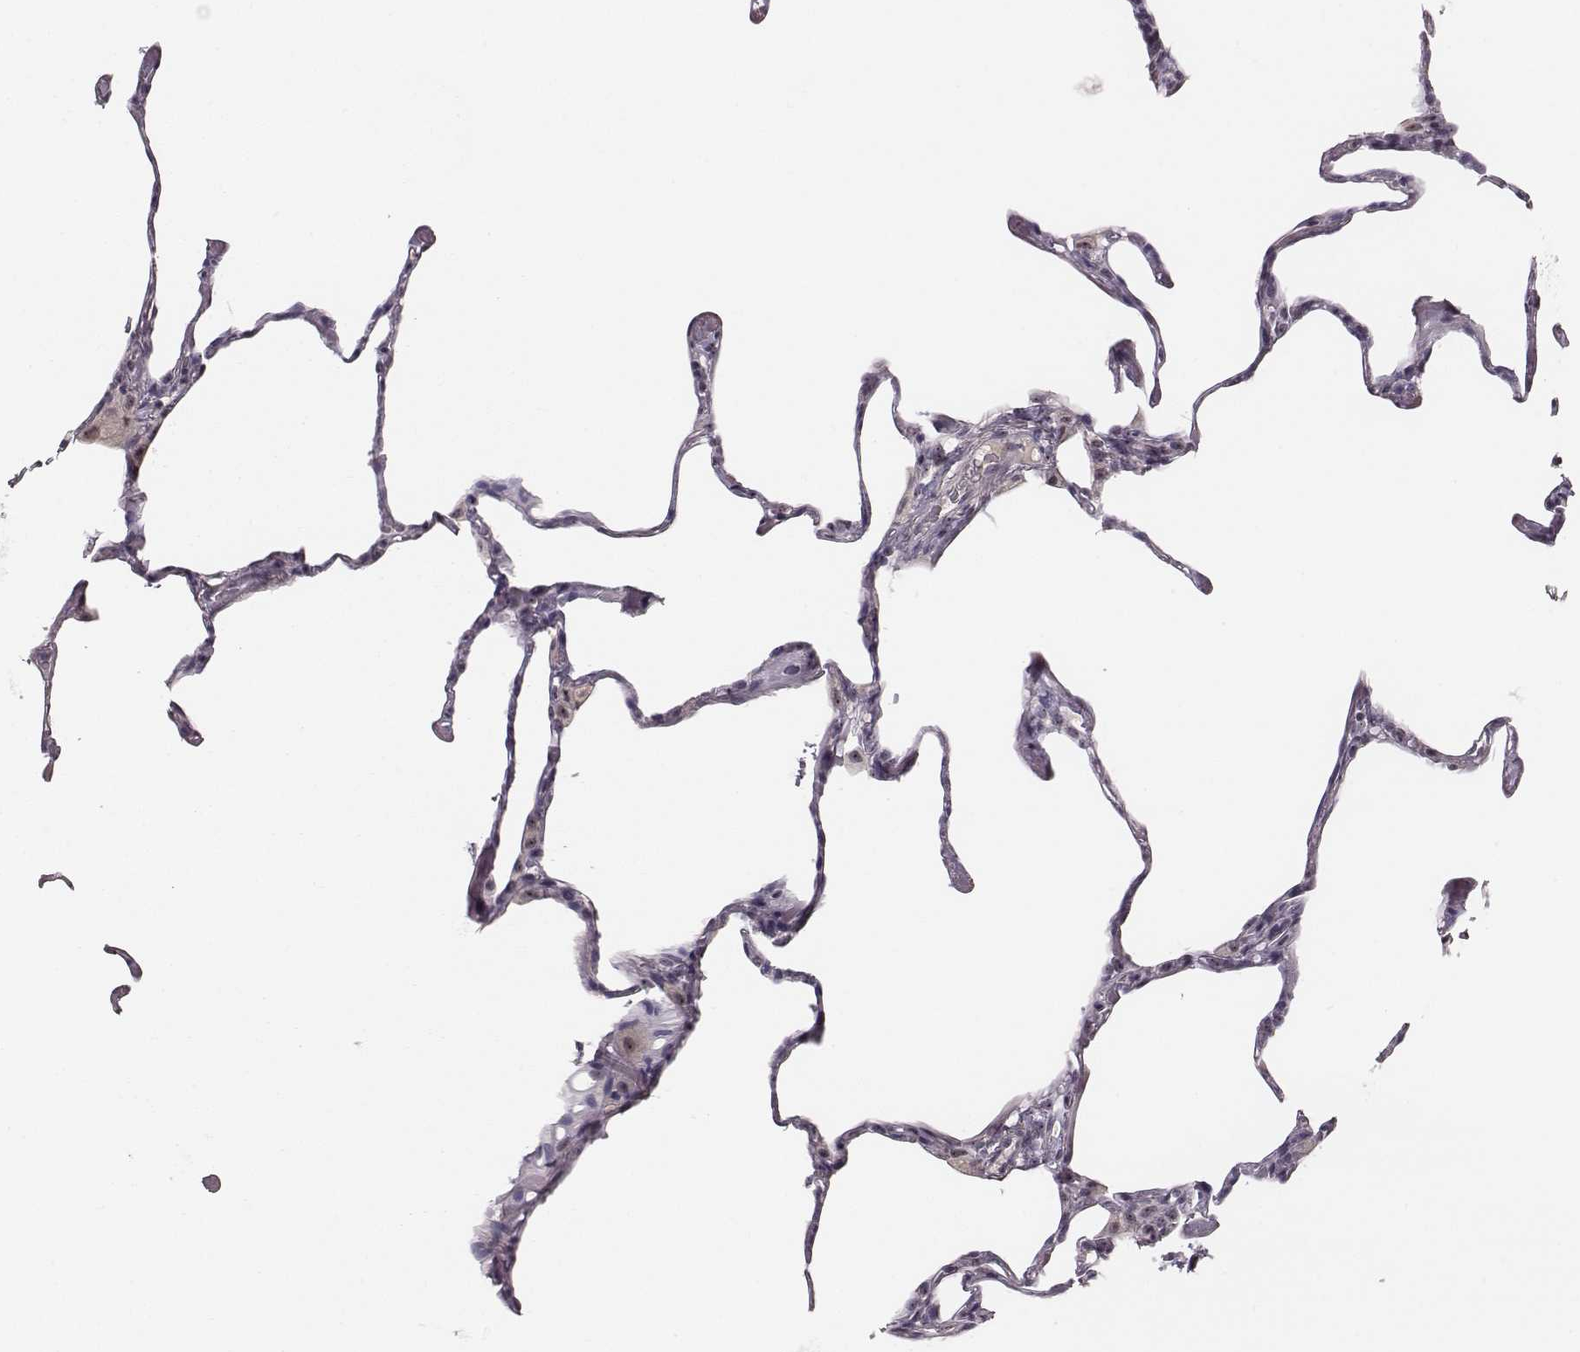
{"staining": {"intensity": "weak", "quantity": ">75%", "location": "nuclear"}, "tissue": "lung", "cell_type": "Alveolar cells", "image_type": "normal", "snomed": [{"axis": "morphology", "description": "Normal tissue, NOS"}, {"axis": "topography", "description": "Lung"}], "caption": "The histopathology image exhibits a brown stain indicating the presence of a protein in the nuclear of alveolar cells in lung. The staining is performed using DAB (3,3'-diaminobenzidine) brown chromogen to label protein expression. The nuclei are counter-stained blue using hematoxylin.", "gene": "NOP56", "patient": {"sex": "male", "age": 65}}